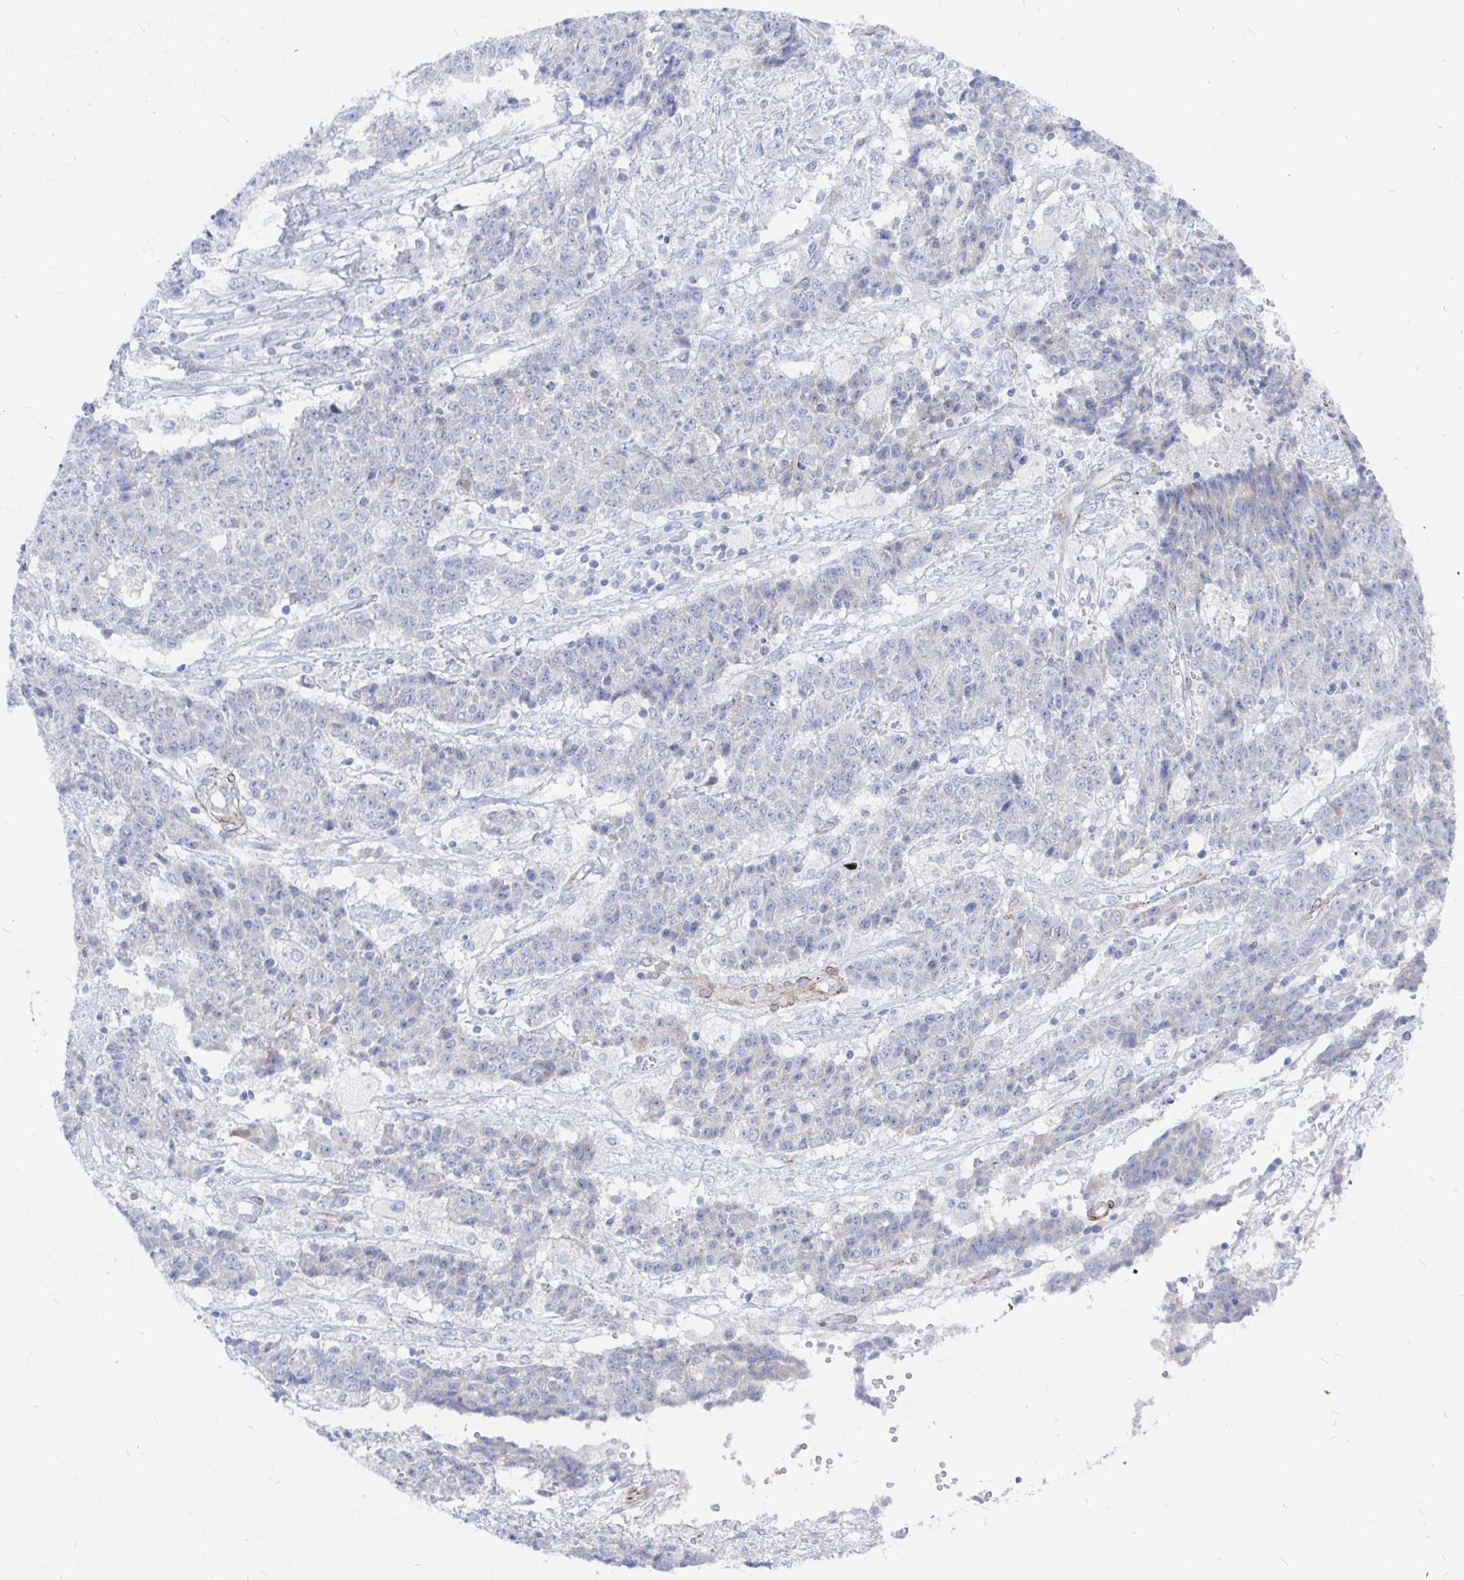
{"staining": {"intensity": "negative", "quantity": "none", "location": "none"}, "tissue": "ovarian cancer", "cell_type": "Tumor cells", "image_type": "cancer", "snomed": [{"axis": "morphology", "description": "Carcinoma, endometroid"}, {"axis": "topography", "description": "Ovary"}], "caption": "The histopathology image displays no staining of tumor cells in ovarian cancer.", "gene": "COX16", "patient": {"sex": "female", "age": 42}}